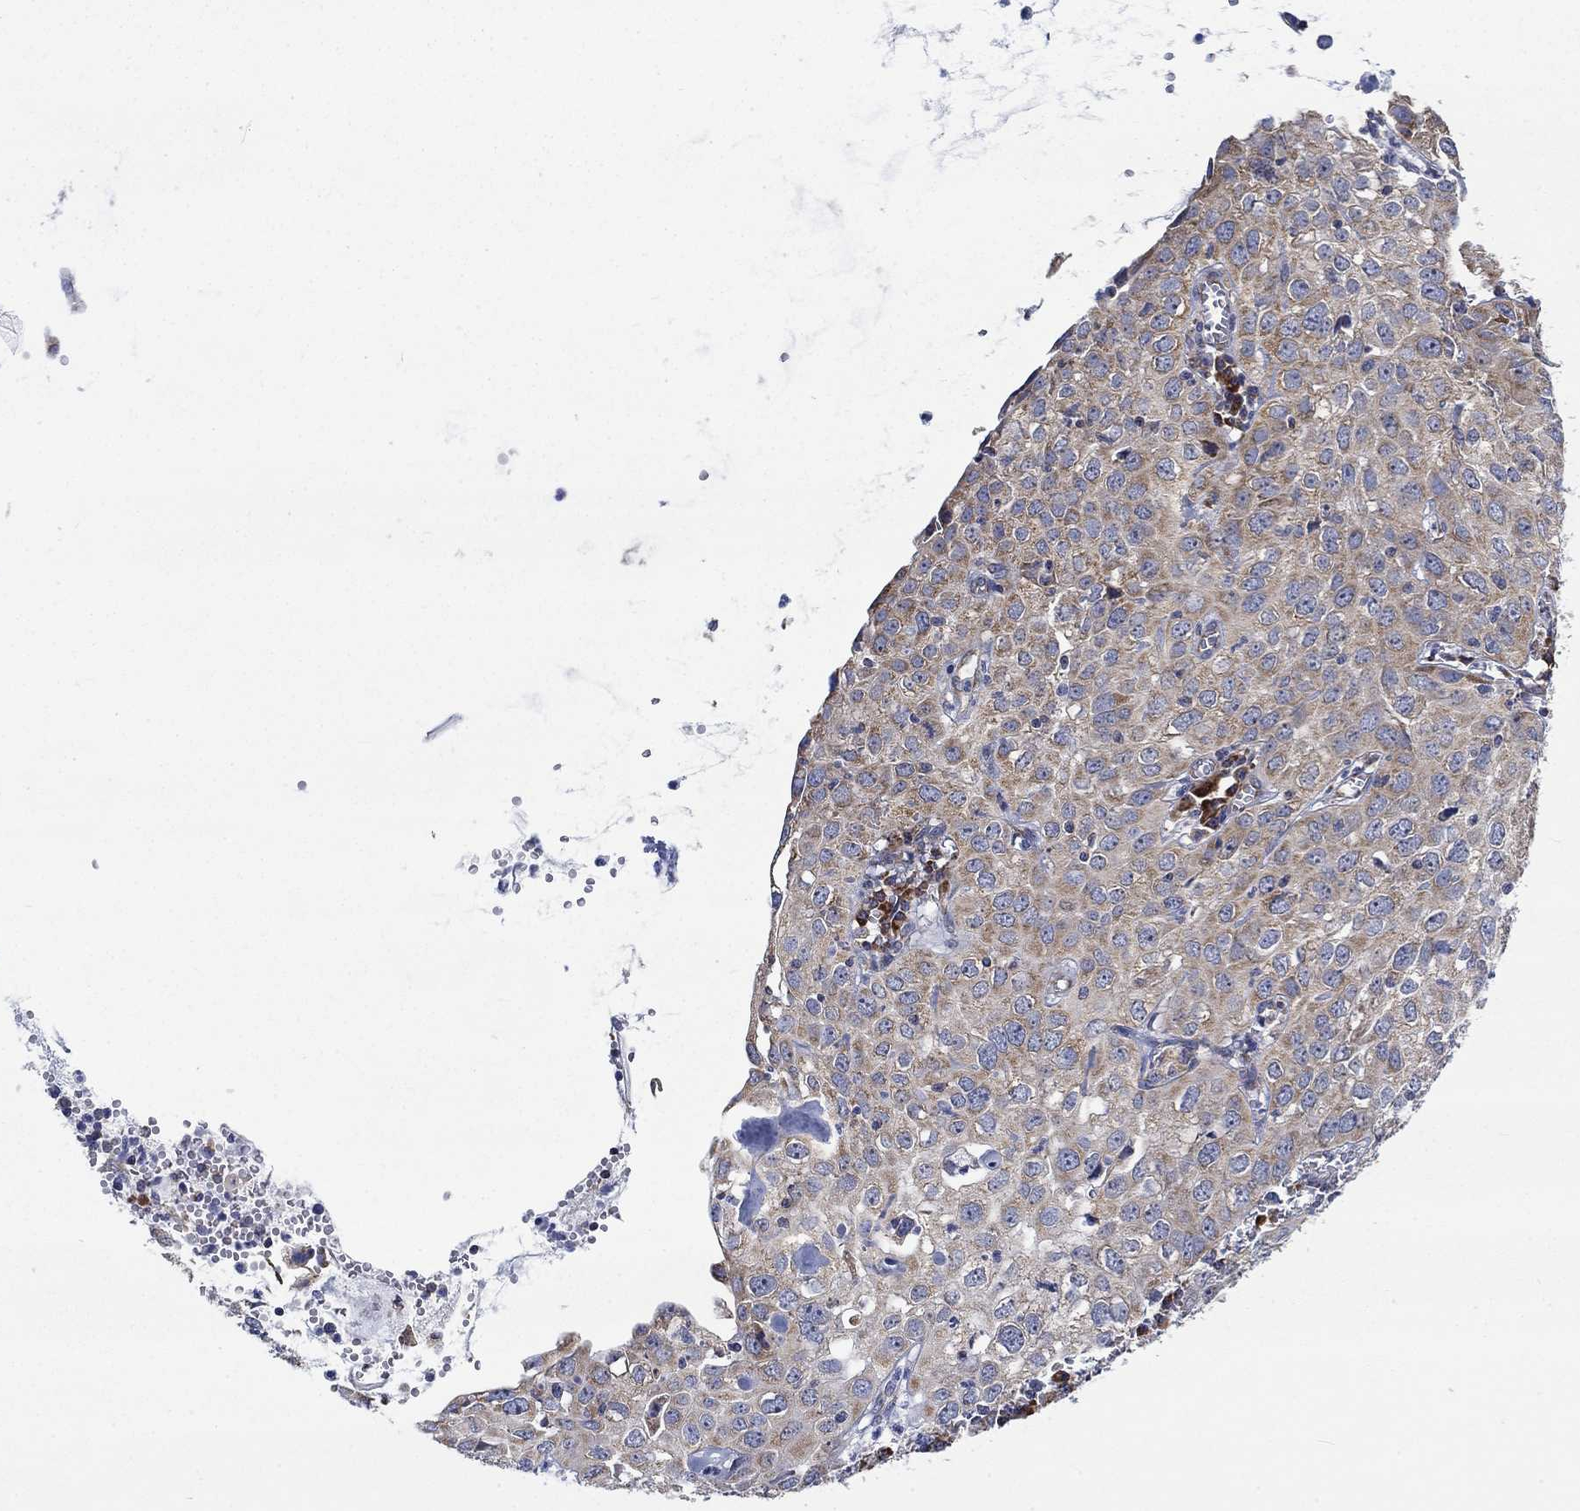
{"staining": {"intensity": "moderate", "quantity": "<25%", "location": "cytoplasmic/membranous"}, "tissue": "cervical cancer", "cell_type": "Tumor cells", "image_type": "cancer", "snomed": [{"axis": "morphology", "description": "Squamous cell carcinoma, NOS"}, {"axis": "topography", "description": "Cervix"}], "caption": "A high-resolution micrograph shows immunohistochemistry (IHC) staining of cervical cancer (squamous cell carcinoma), which displays moderate cytoplasmic/membranous positivity in about <25% of tumor cells.", "gene": "RPLP0", "patient": {"sex": "female", "age": 24}}